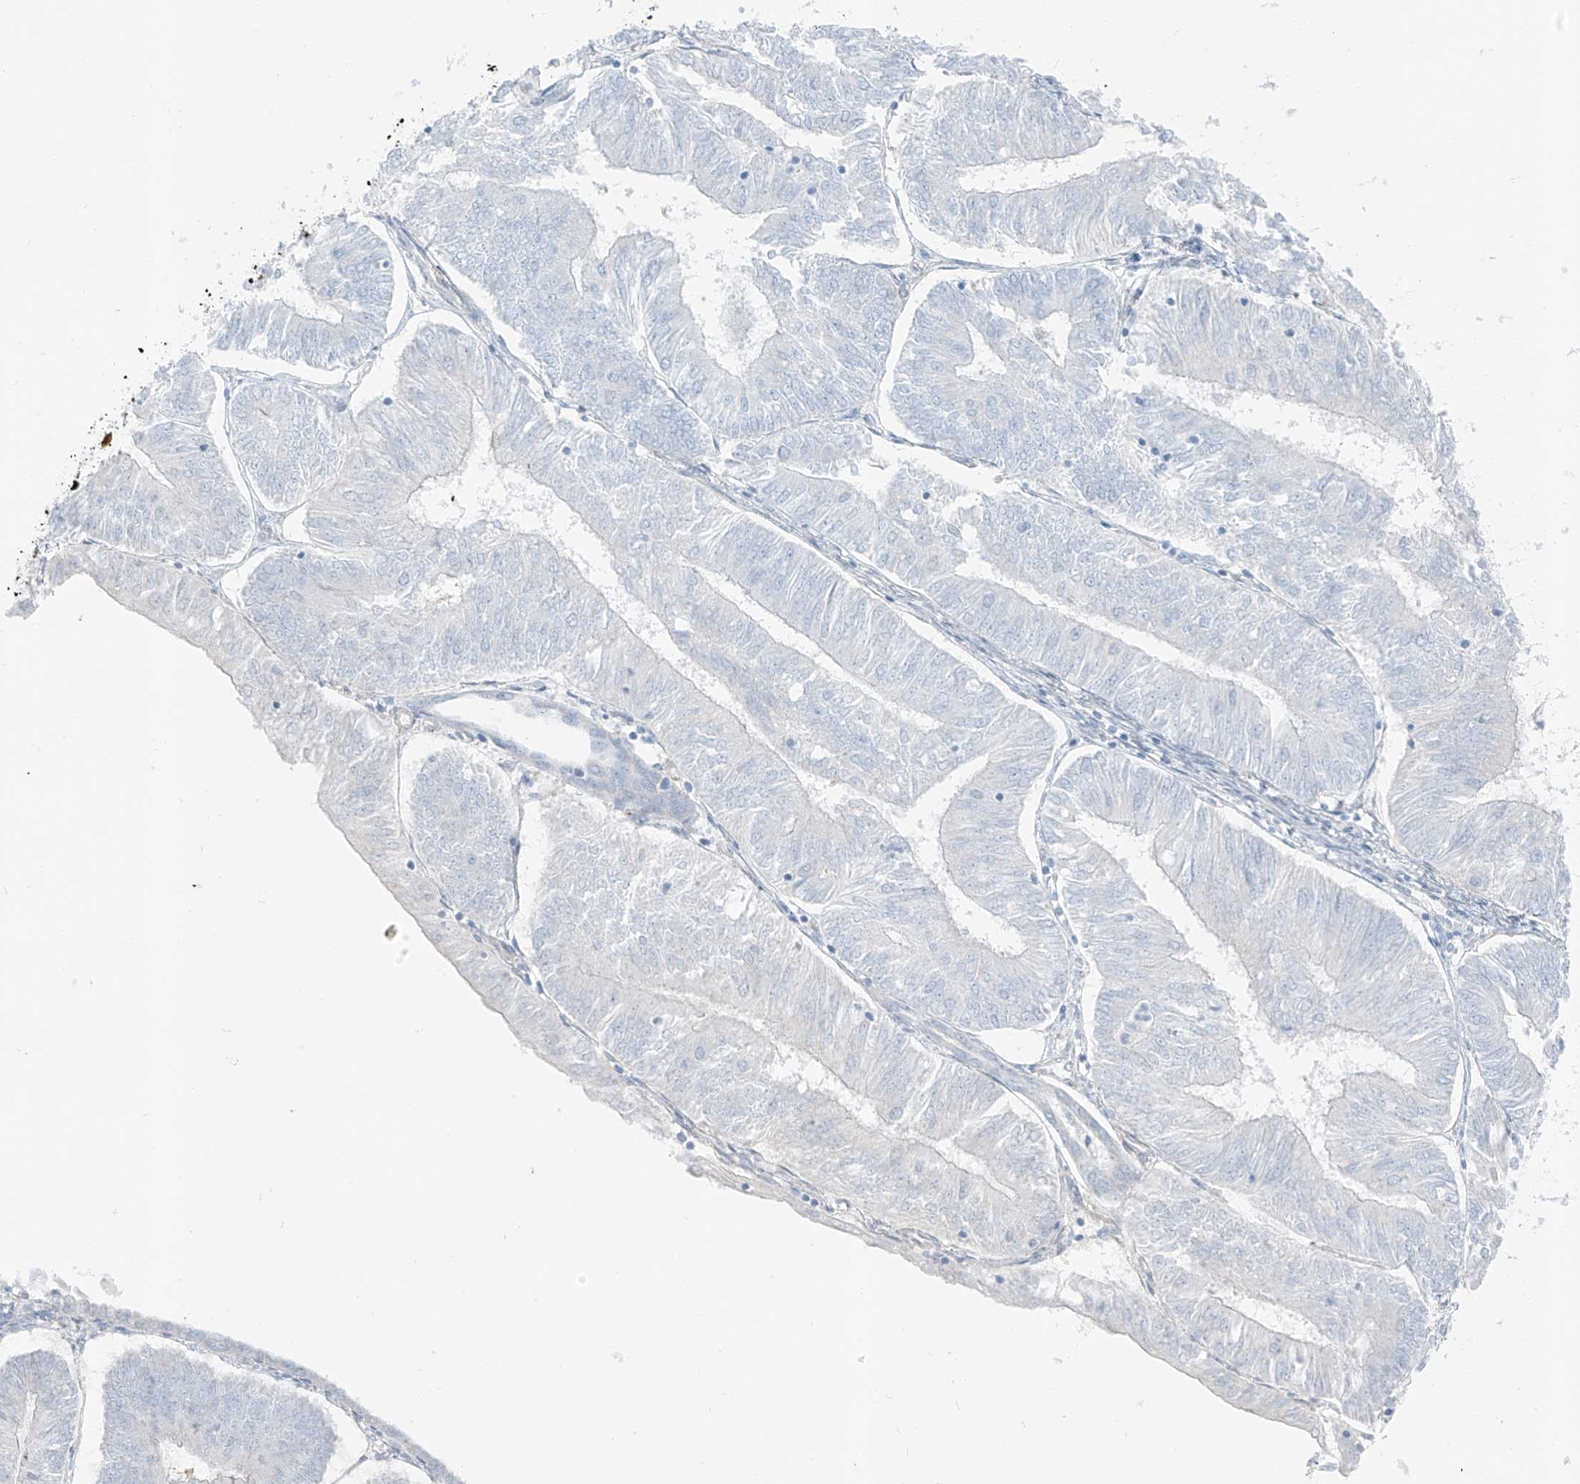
{"staining": {"intensity": "negative", "quantity": "none", "location": "none"}, "tissue": "endometrial cancer", "cell_type": "Tumor cells", "image_type": "cancer", "snomed": [{"axis": "morphology", "description": "Adenocarcinoma, NOS"}, {"axis": "topography", "description": "Endometrium"}], "caption": "Adenocarcinoma (endometrial) stained for a protein using immunohistochemistry (IHC) shows no expression tumor cells.", "gene": "SMCP", "patient": {"sex": "female", "age": 58}}